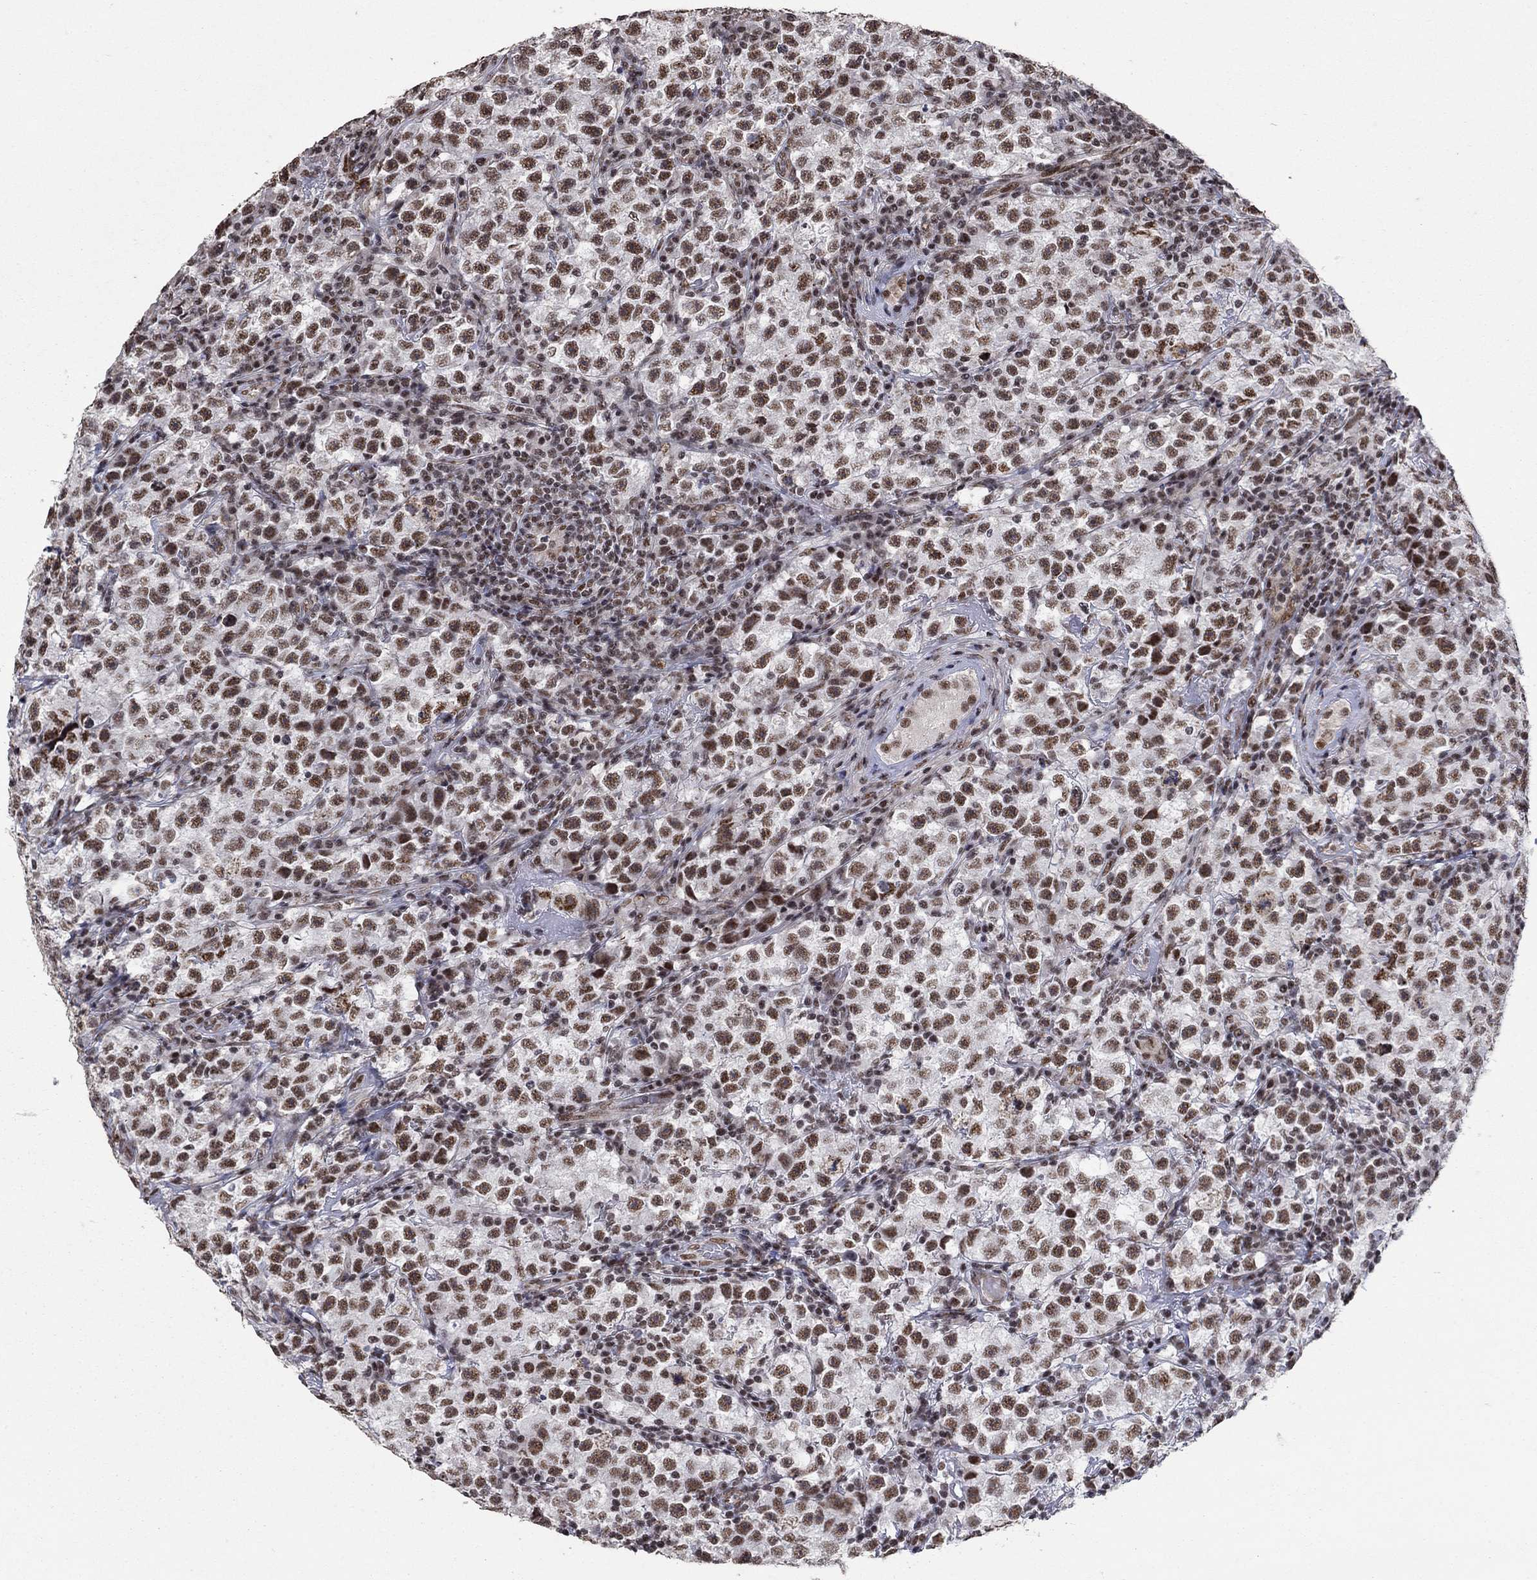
{"staining": {"intensity": "strong", "quantity": ">75%", "location": "nuclear"}, "tissue": "testis cancer", "cell_type": "Tumor cells", "image_type": "cancer", "snomed": [{"axis": "morphology", "description": "Seminoma, NOS"}, {"axis": "topography", "description": "Testis"}], "caption": "Testis cancer stained with a protein marker displays strong staining in tumor cells.", "gene": "PNISR", "patient": {"sex": "male", "age": 22}}